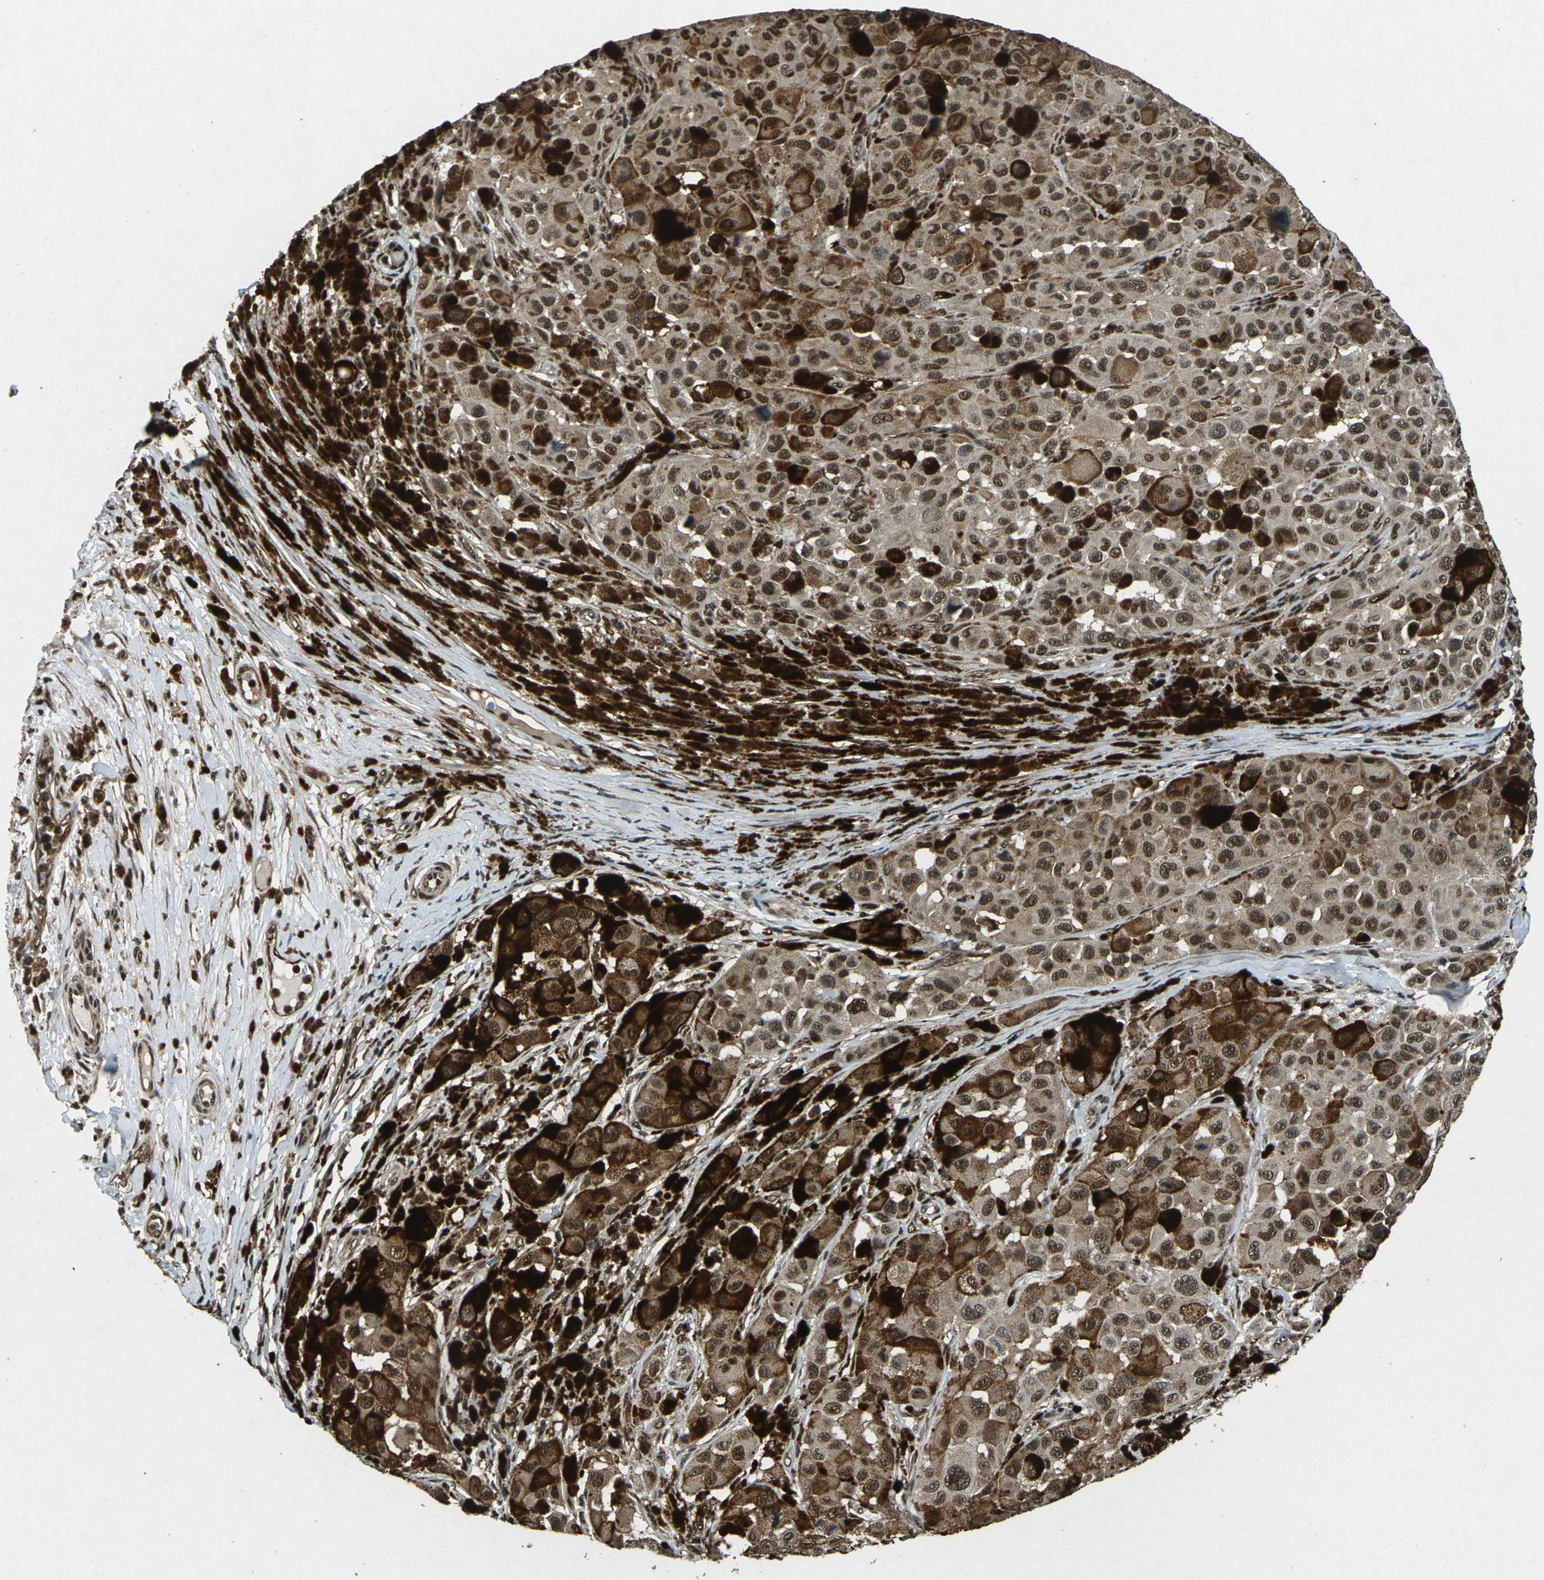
{"staining": {"intensity": "moderate", "quantity": ">75%", "location": "cytoplasmic/membranous,nuclear"}, "tissue": "melanoma", "cell_type": "Tumor cells", "image_type": "cancer", "snomed": [{"axis": "morphology", "description": "Malignant melanoma, NOS"}, {"axis": "topography", "description": "Skin"}], "caption": "This photomicrograph demonstrates malignant melanoma stained with immunohistochemistry to label a protein in brown. The cytoplasmic/membranous and nuclear of tumor cells show moderate positivity for the protein. Nuclei are counter-stained blue.", "gene": "NR4A2", "patient": {"sex": "male", "age": 96}}